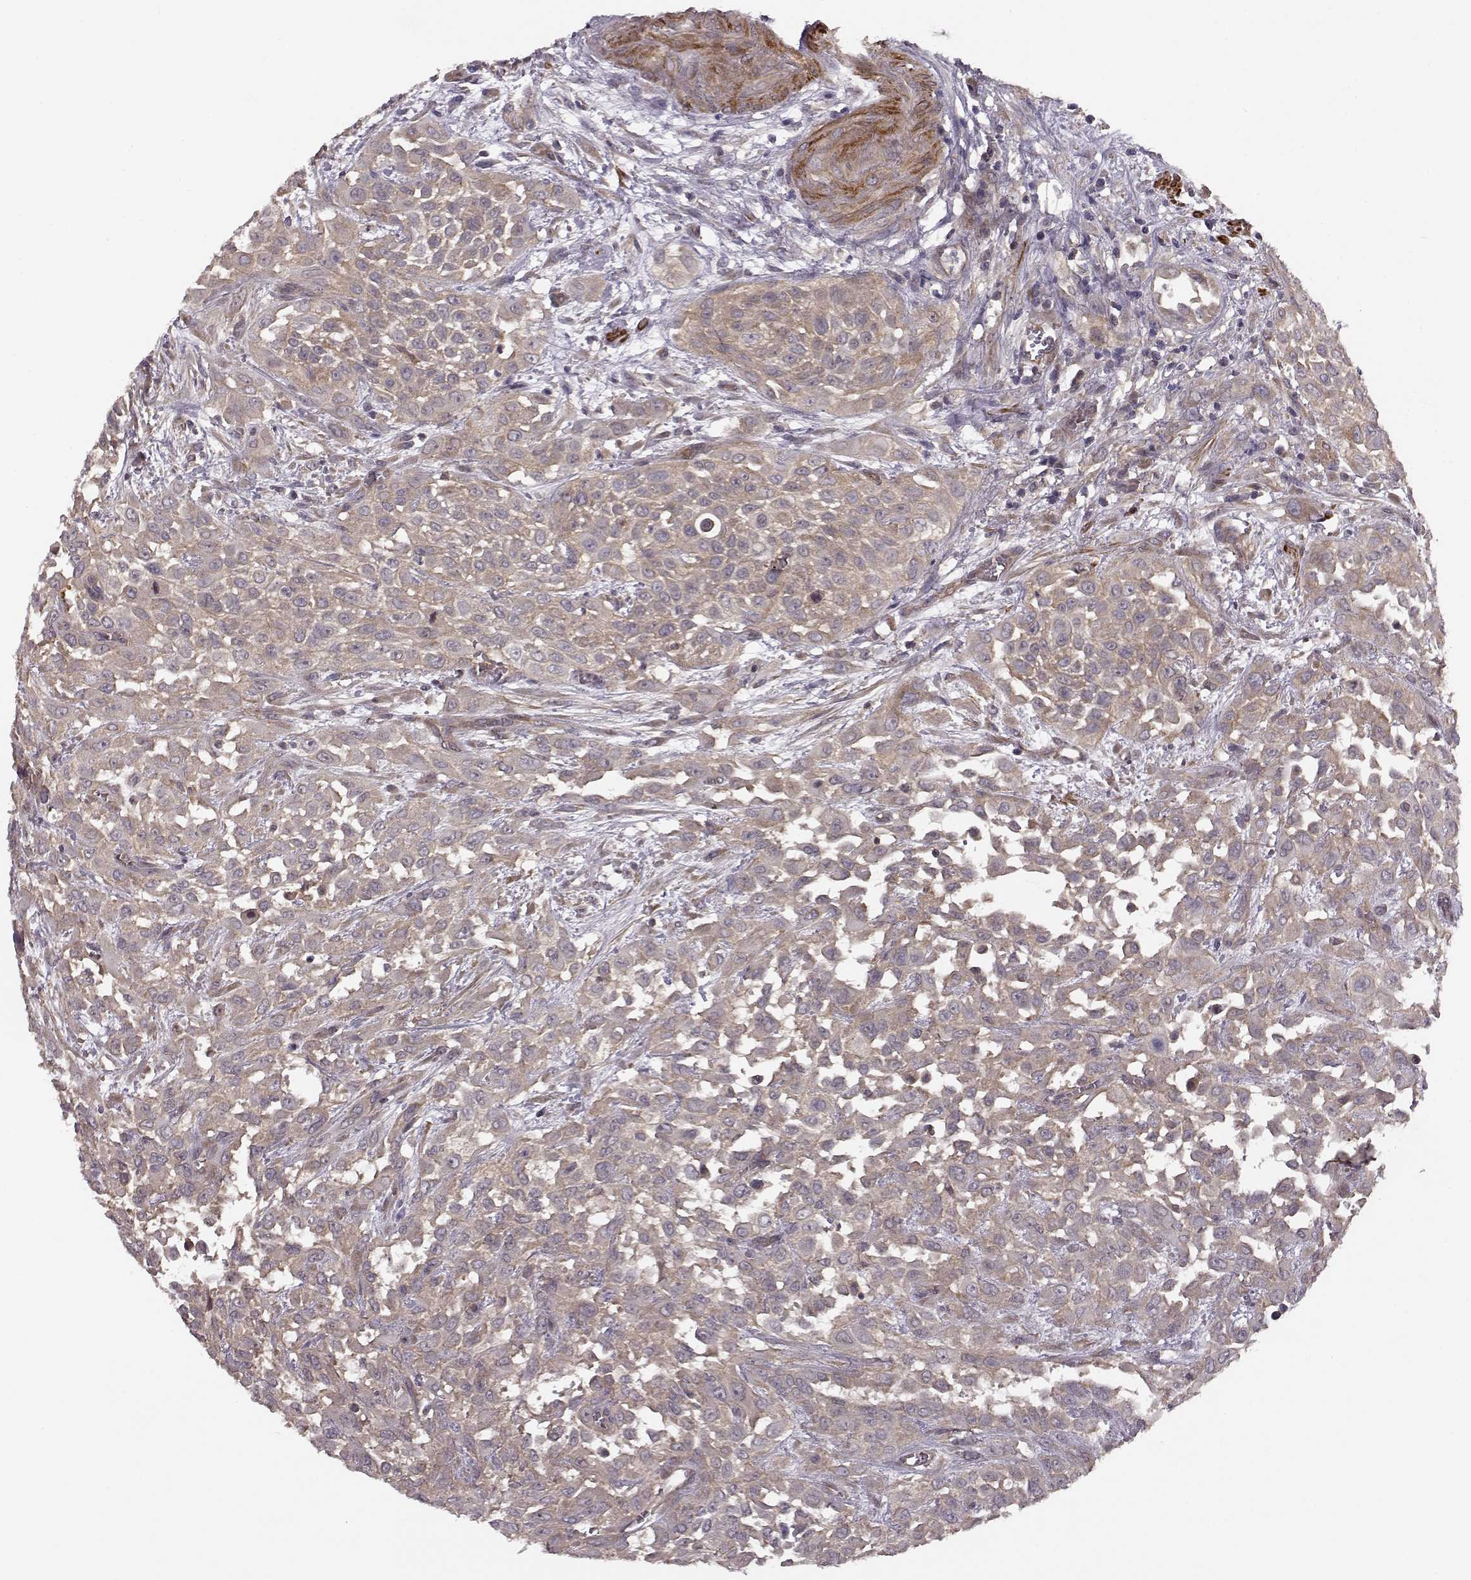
{"staining": {"intensity": "weak", "quantity": "25%-75%", "location": "cytoplasmic/membranous"}, "tissue": "urothelial cancer", "cell_type": "Tumor cells", "image_type": "cancer", "snomed": [{"axis": "morphology", "description": "Urothelial carcinoma, High grade"}, {"axis": "topography", "description": "Urinary bladder"}], "caption": "Weak cytoplasmic/membranous positivity for a protein is seen in approximately 25%-75% of tumor cells of urothelial cancer using immunohistochemistry.", "gene": "SLAIN2", "patient": {"sex": "male", "age": 57}}